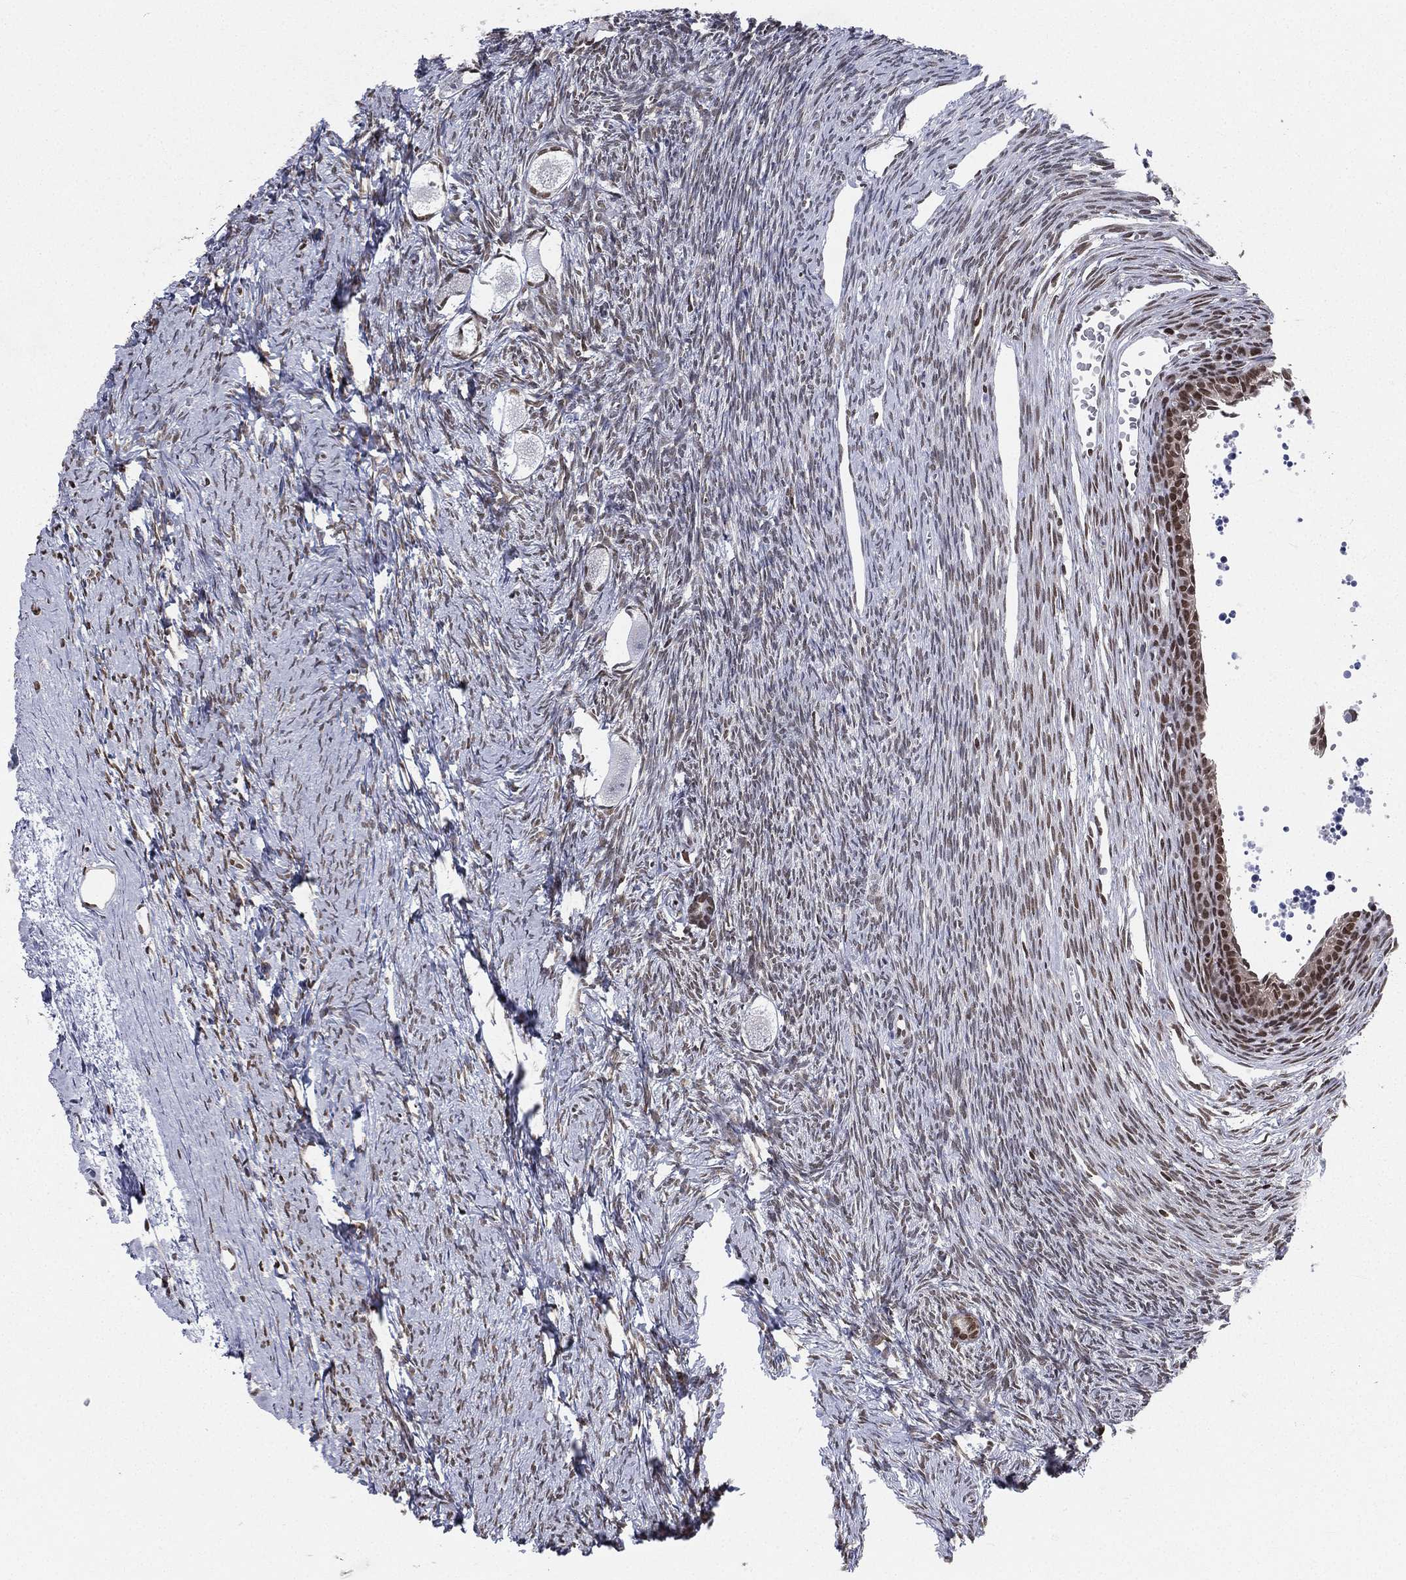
{"staining": {"intensity": "negative", "quantity": "none", "location": "none"}, "tissue": "ovary", "cell_type": "Follicle cells", "image_type": "normal", "snomed": [{"axis": "morphology", "description": "Normal tissue, NOS"}, {"axis": "topography", "description": "Ovary"}], "caption": "DAB (3,3'-diaminobenzidine) immunohistochemical staining of benign human ovary exhibits no significant staining in follicle cells. (DAB immunohistochemistry, high magnification).", "gene": "FUBP3", "patient": {"sex": "female", "age": 27}}